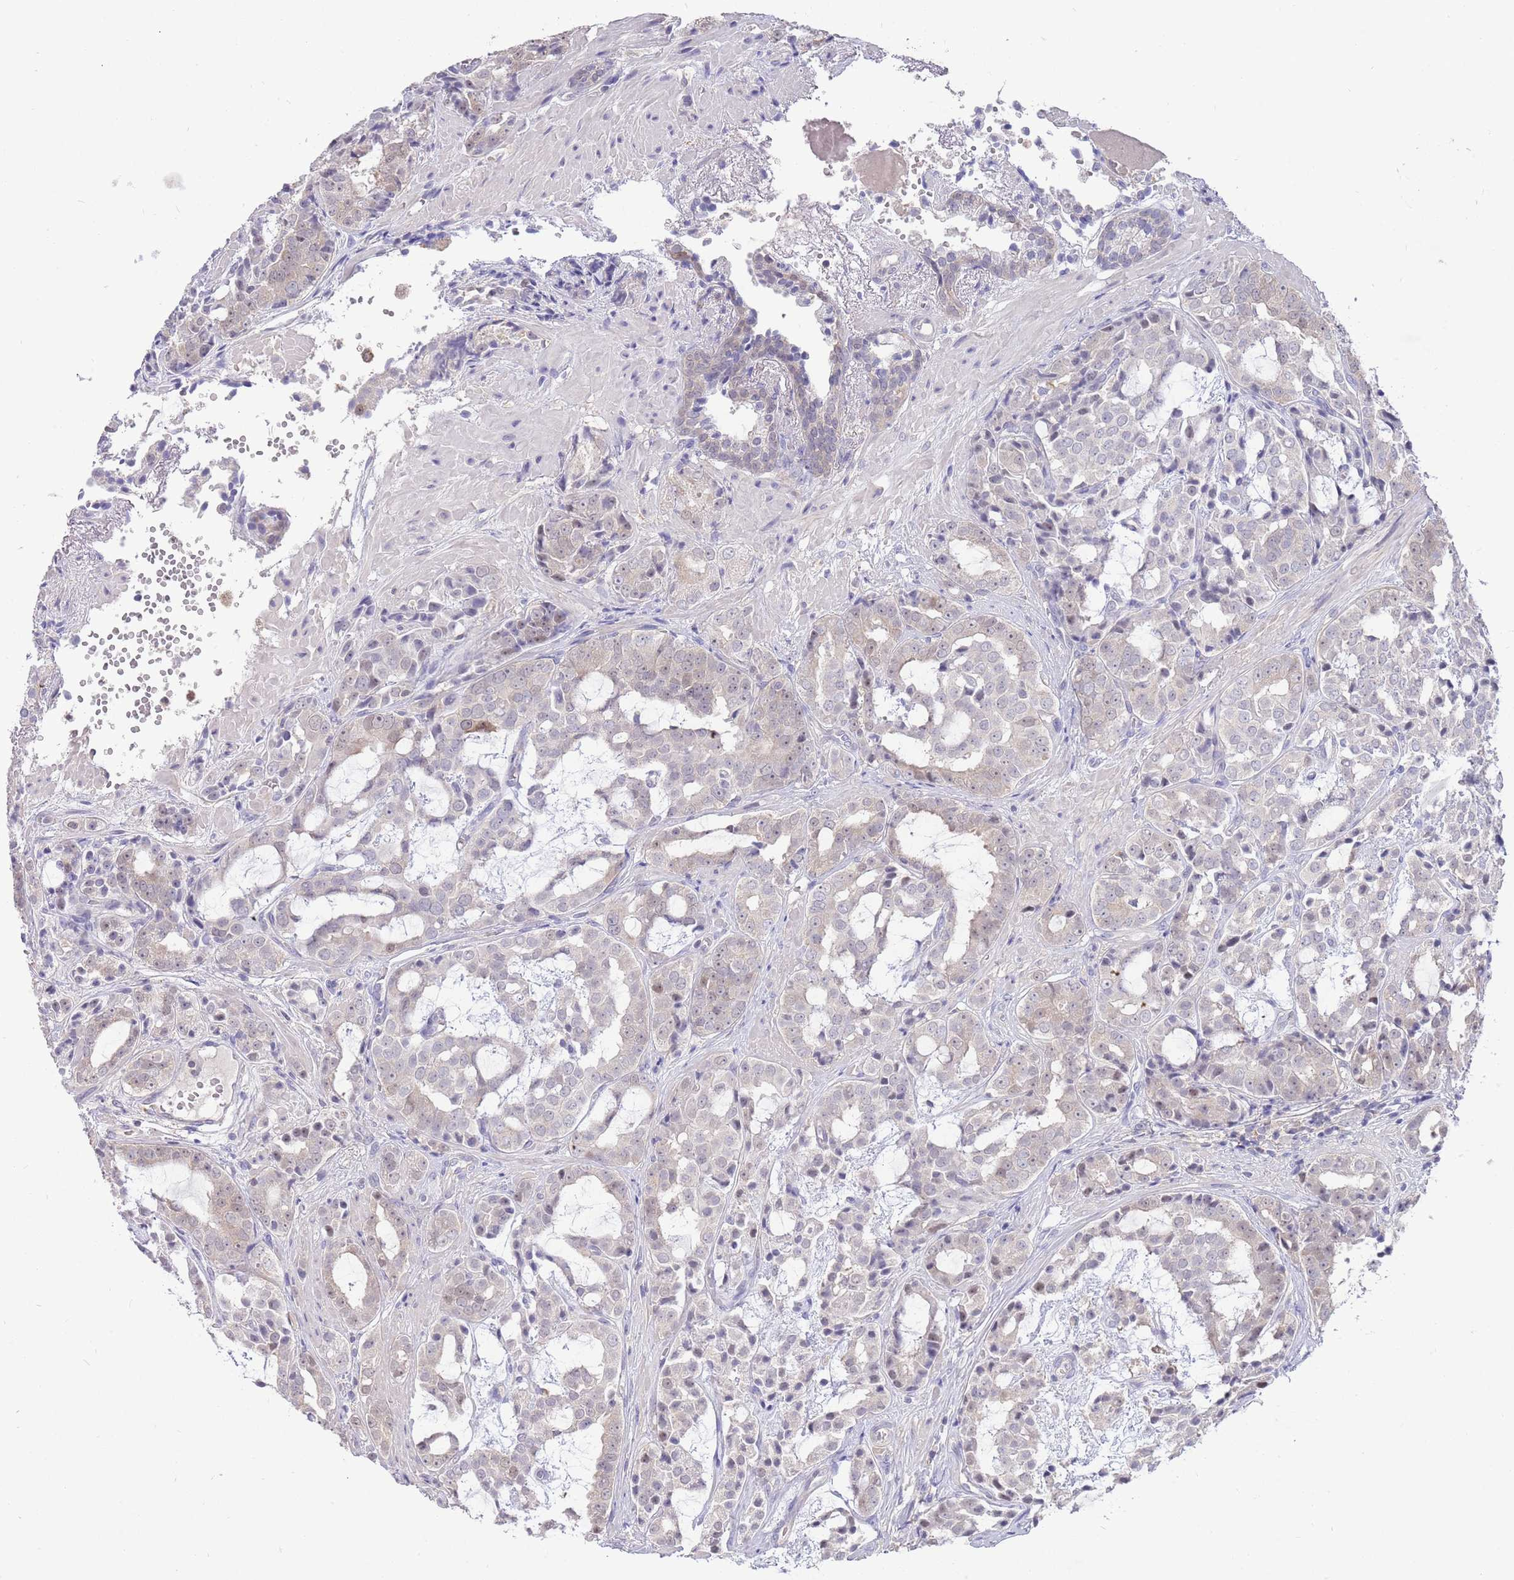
{"staining": {"intensity": "weak", "quantity": "<25%", "location": "cytoplasmic/membranous,nuclear"}, "tissue": "prostate cancer", "cell_type": "Tumor cells", "image_type": "cancer", "snomed": [{"axis": "morphology", "description": "Adenocarcinoma, High grade"}, {"axis": "topography", "description": "Prostate"}], "caption": "Tumor cells are negative for protein expression in human prostate cancer (high-grade adenocarcinoma).", "gene": "AP5S1", "patient": {"sex": "male", "age": 71}}